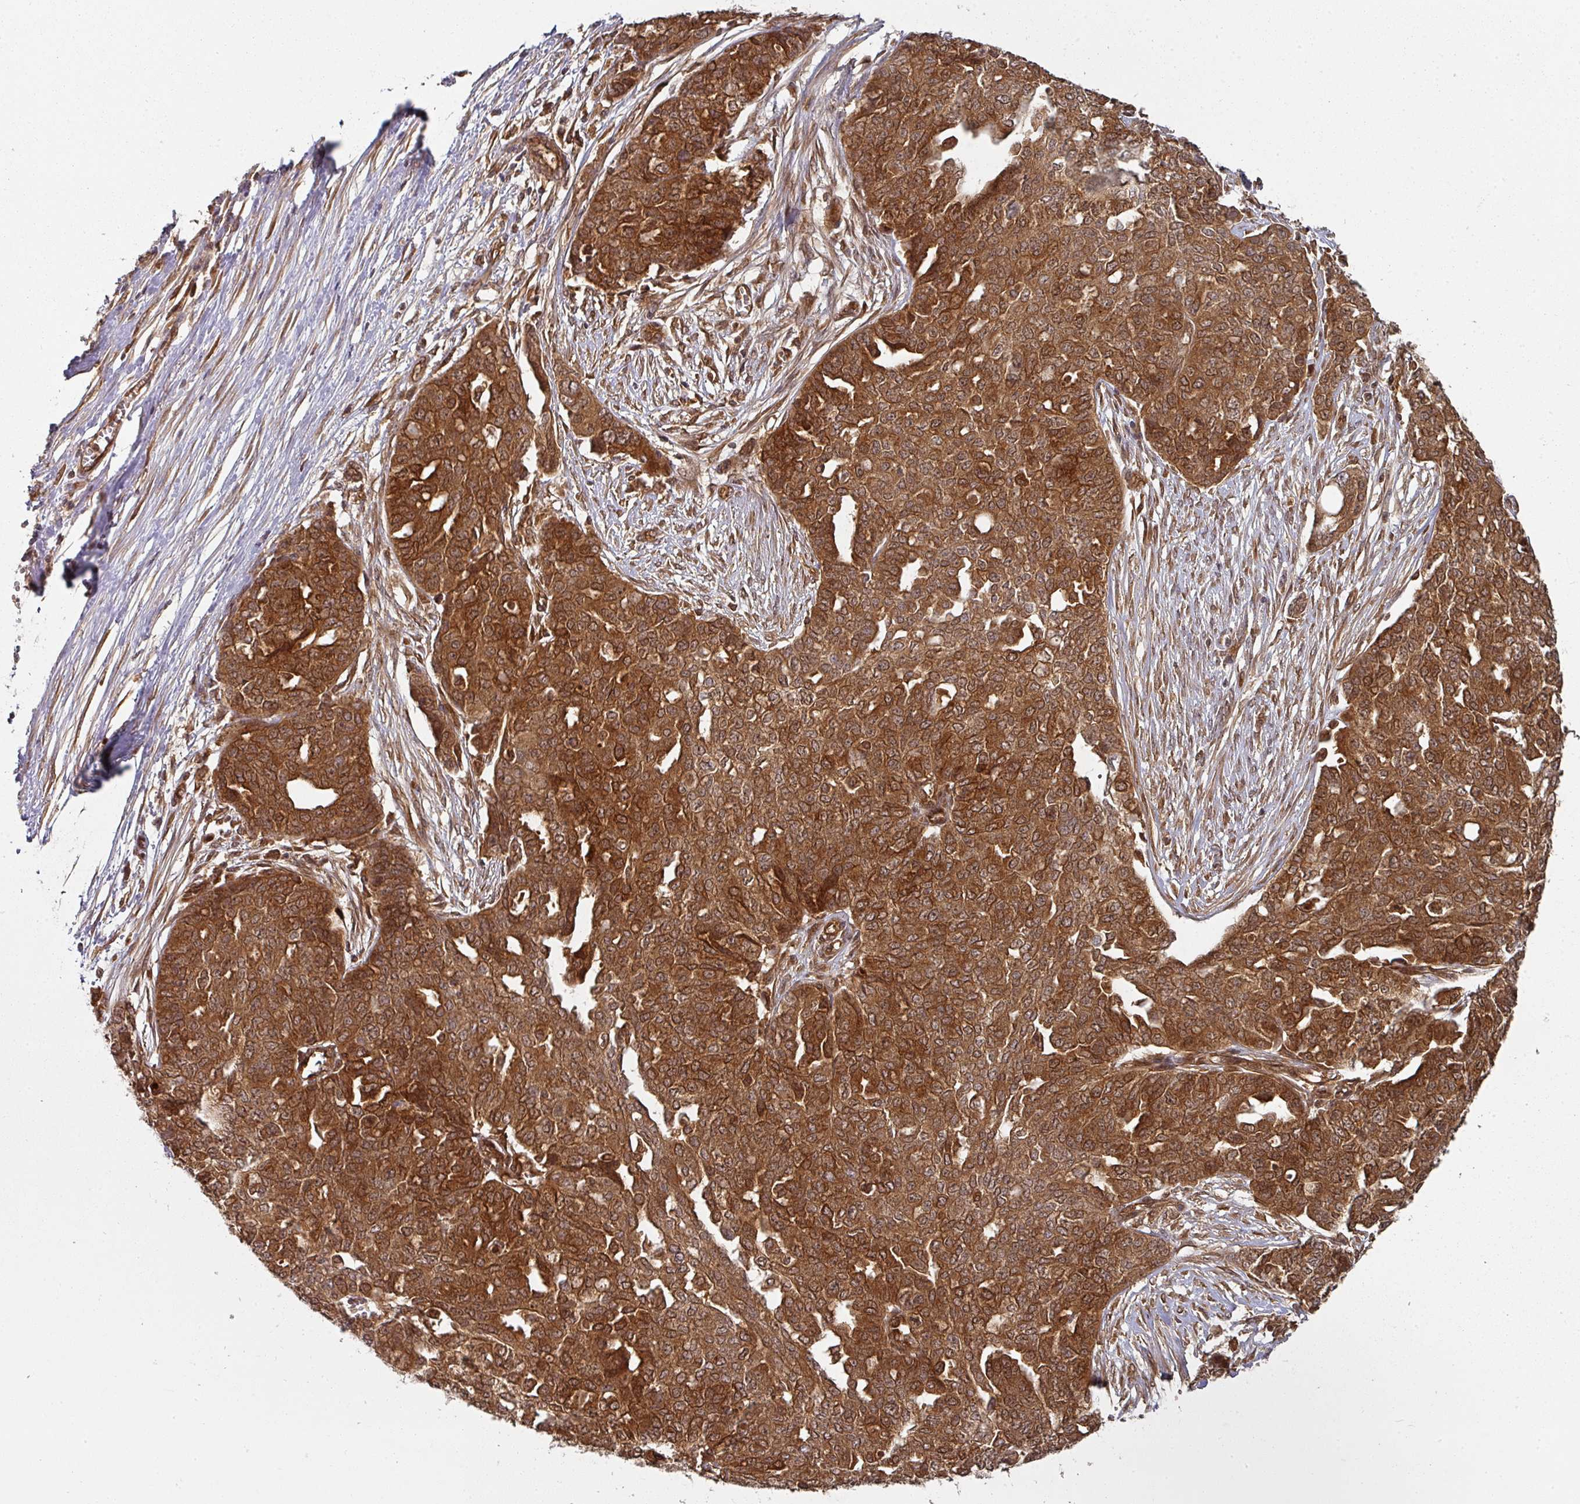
{"staining": {"intensity": "strong", "quantity": ">75%", "location": "cytoplasmic/membranous"}, "tissue": "ovarian cancer", "cell_type": "Tumor cells", "image_type": "cancer", "snomed": [{"axis": "morphology", "description": "Cystadenocarcinoma, serous, NOS"}, {"axis": "topography", "description": "Soft tissue"}, {"axis": "topography", "description": "Ovary"}], "caption": "Ovarian cancer stained with immunohistochemistry displays strong cytoplasmic/membranous expression in about >75% of tumor cells.", "gene": "EIF4EBP2", "patient": {"sex": "female", "age": 57}}